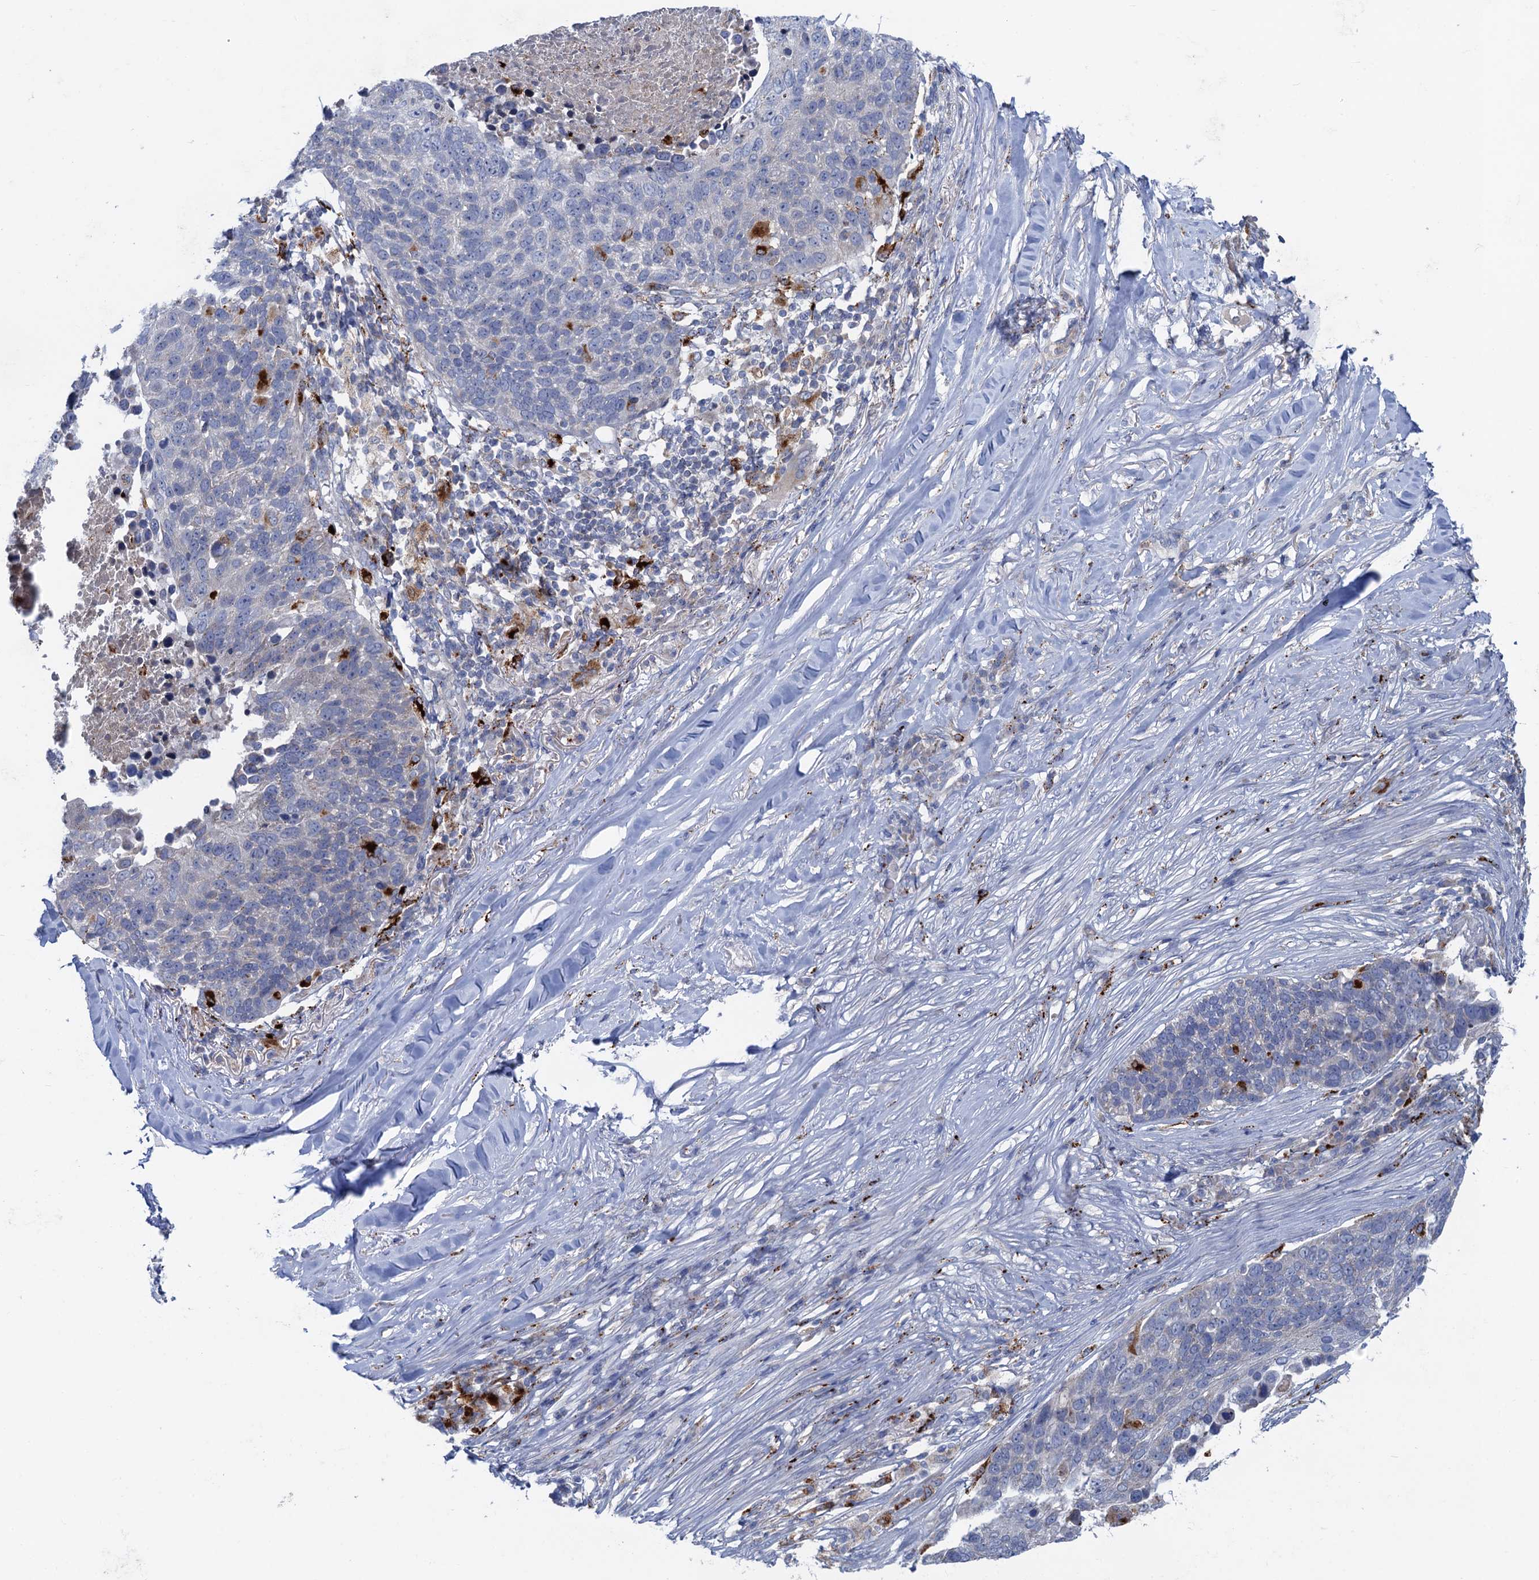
{"staining": {"intensity": "negative", "quantity": "none", "location": "none"}, "tissue": "lung cancer", "cell_type": "Tumor cells", "image_type": "cancer", "snomed": [{"axis": "morphology", "description": "Normal tissue, NOS"}, {"axis": "morphology", "description": "Squamous cell carcinoma, NOS"}, {"axis": "topography", "description": "Lymph node"}, {"axis": "topography", "description": "Lung"}], "caption": "This photomicrograph is of lung cancer (squamous cell carcinoma) stained with immunohistochemistry (IHC) to label a protein in brown with the nuclei are counter-stained blue. There is no expression in tumor cells.", "gene": "ANKS3", "patient": {"sex": "male", "age": 66}}